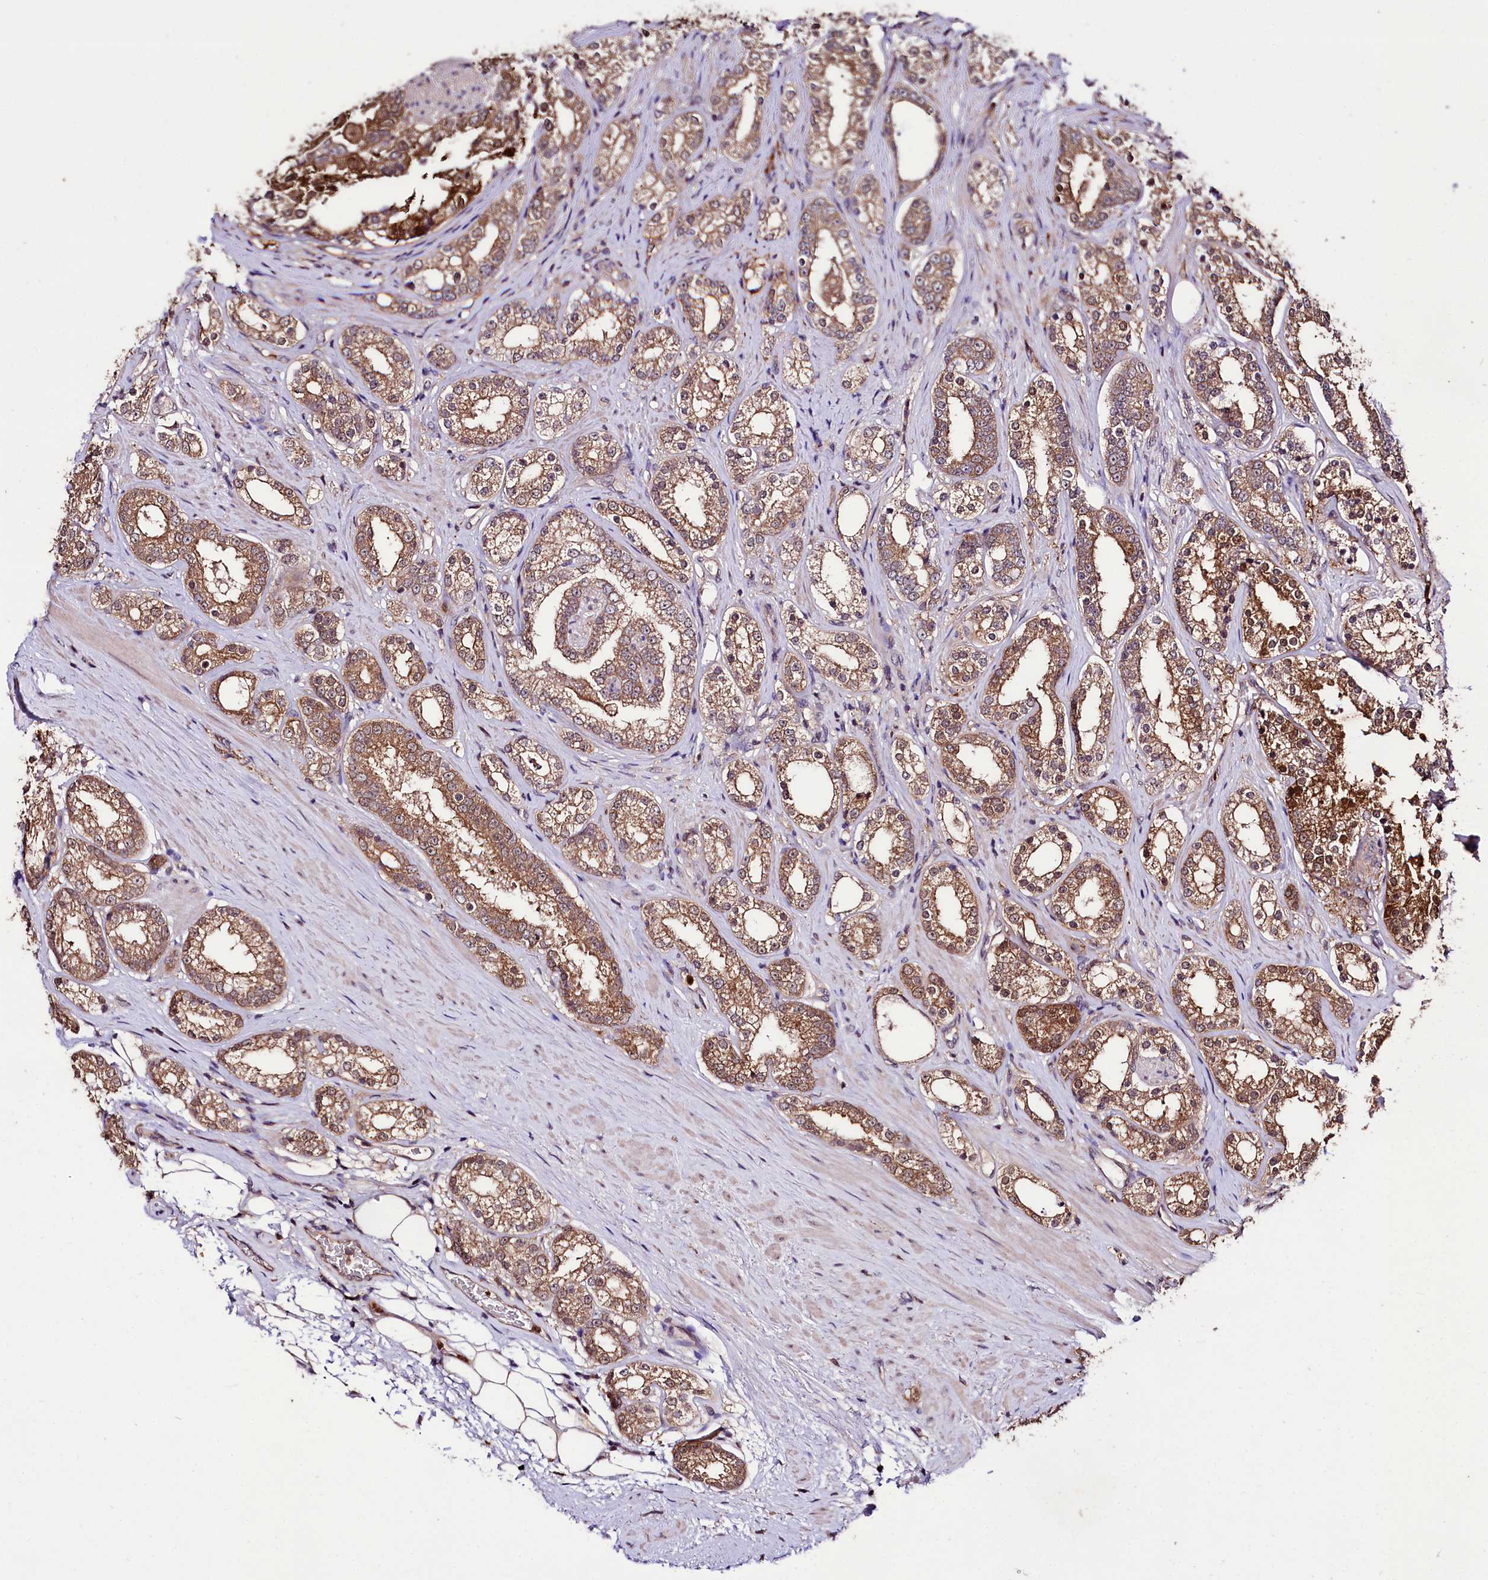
{"staining": {"intensity": "moderate", "quantity": "25%-75%", "location": "cytoplasmic/membranous"}, "tissue": "prostate cancer", "cell_type": "Tumor cells", "image_type": "cancer", "snomed": [{"axis": "morphology", "description": "Normal tissue, NOS"}, {"axis": "morphology", "description": "Adenocarcinoma, High grade"}, {"axis": "topography", "description": "Prostate"}], "caption": "There is medium levels of moderate cytoplasmic/membranous positivity in tumor cells of prostate cancer (adenocarcinoma (high-grade)), as demonstrated by immunohistochemical staining (brown color).", "gene": "KLRB1", "patient": {"sex": "male", "age": 83}}